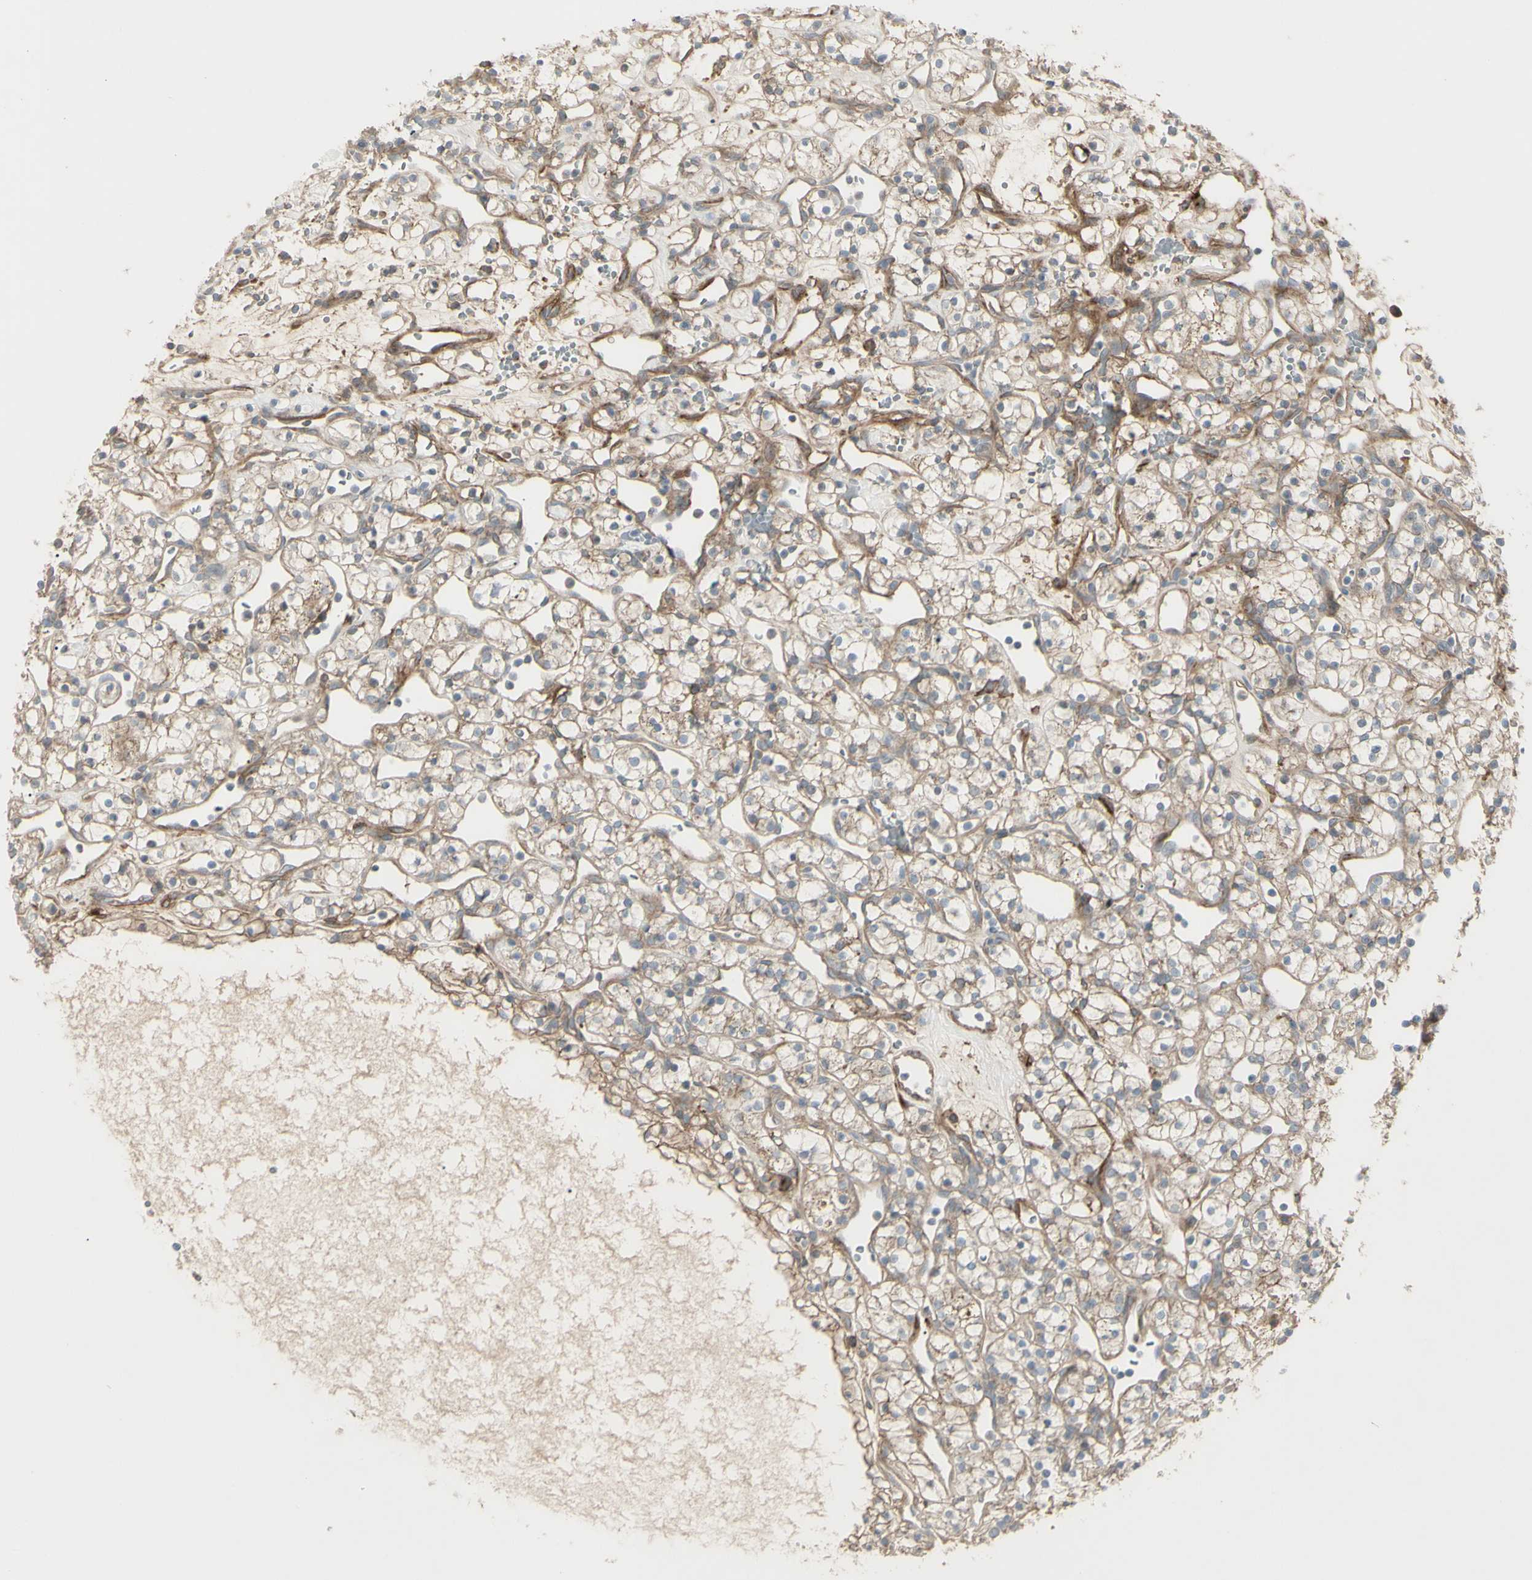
{"staining": {"intensity": "weak", "quantity": "<25%", "location": "cytoplasmic/membranous"}, "tissue": "renal cancer", "cell_type": "Tumor cells", "image_type": "cancer", "snomed": [{"axis": "morphology", "description": "Adenocarcinoma, NOS"}, {"axis": "topography", "description": "Kidney"}], "caption": "This micrograph is of renal cancer (adenocarcinoma) stained with immunohistochemistry (IHC) to label a protein in brown with the nuclei are counter-stained blue. There is no staining in tumor cells.", "gene": "CD276", "patient": {"sex": "female", "age": 60}}